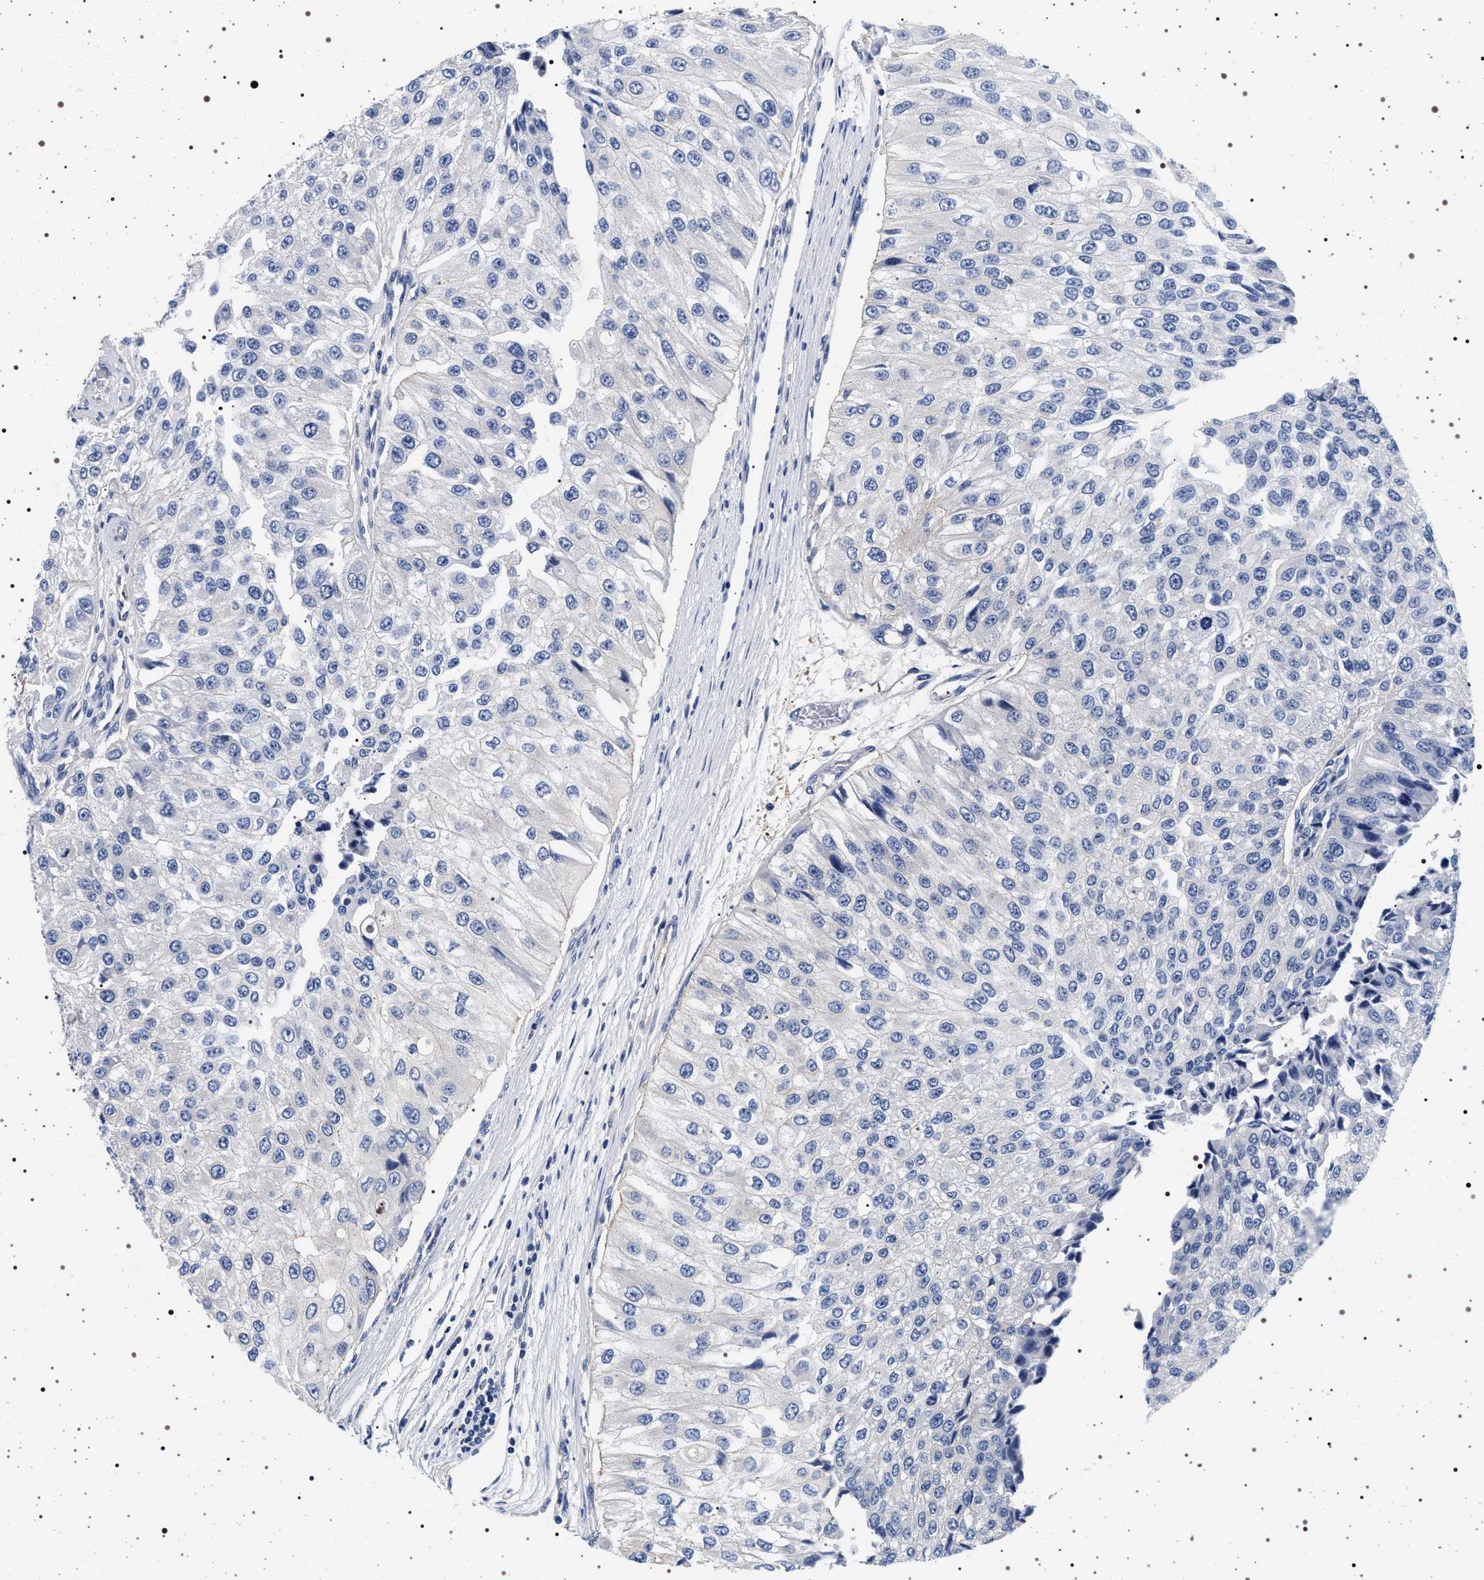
{"staining": {"intensity": "negative", "quantity": "none", "location": "none"}, "tissue": "urothelial cancer", "cell_type": "Tumor cells", "image_type": "cancer", "snomed": [{"axis": "morphology", "description": "Urothelial carcinoma, High grade"}, {"axis": "topography", "description": "Kidney"}, {"axis": "topography", "description": "Urinary bladder"}], "caption": "Immunohistochemistry (IHC) of human urothelial cancer exhibits no staining in tumor cells.", "gene": "HSD17B1", "patient": {"sex": "male", "age": 77}}